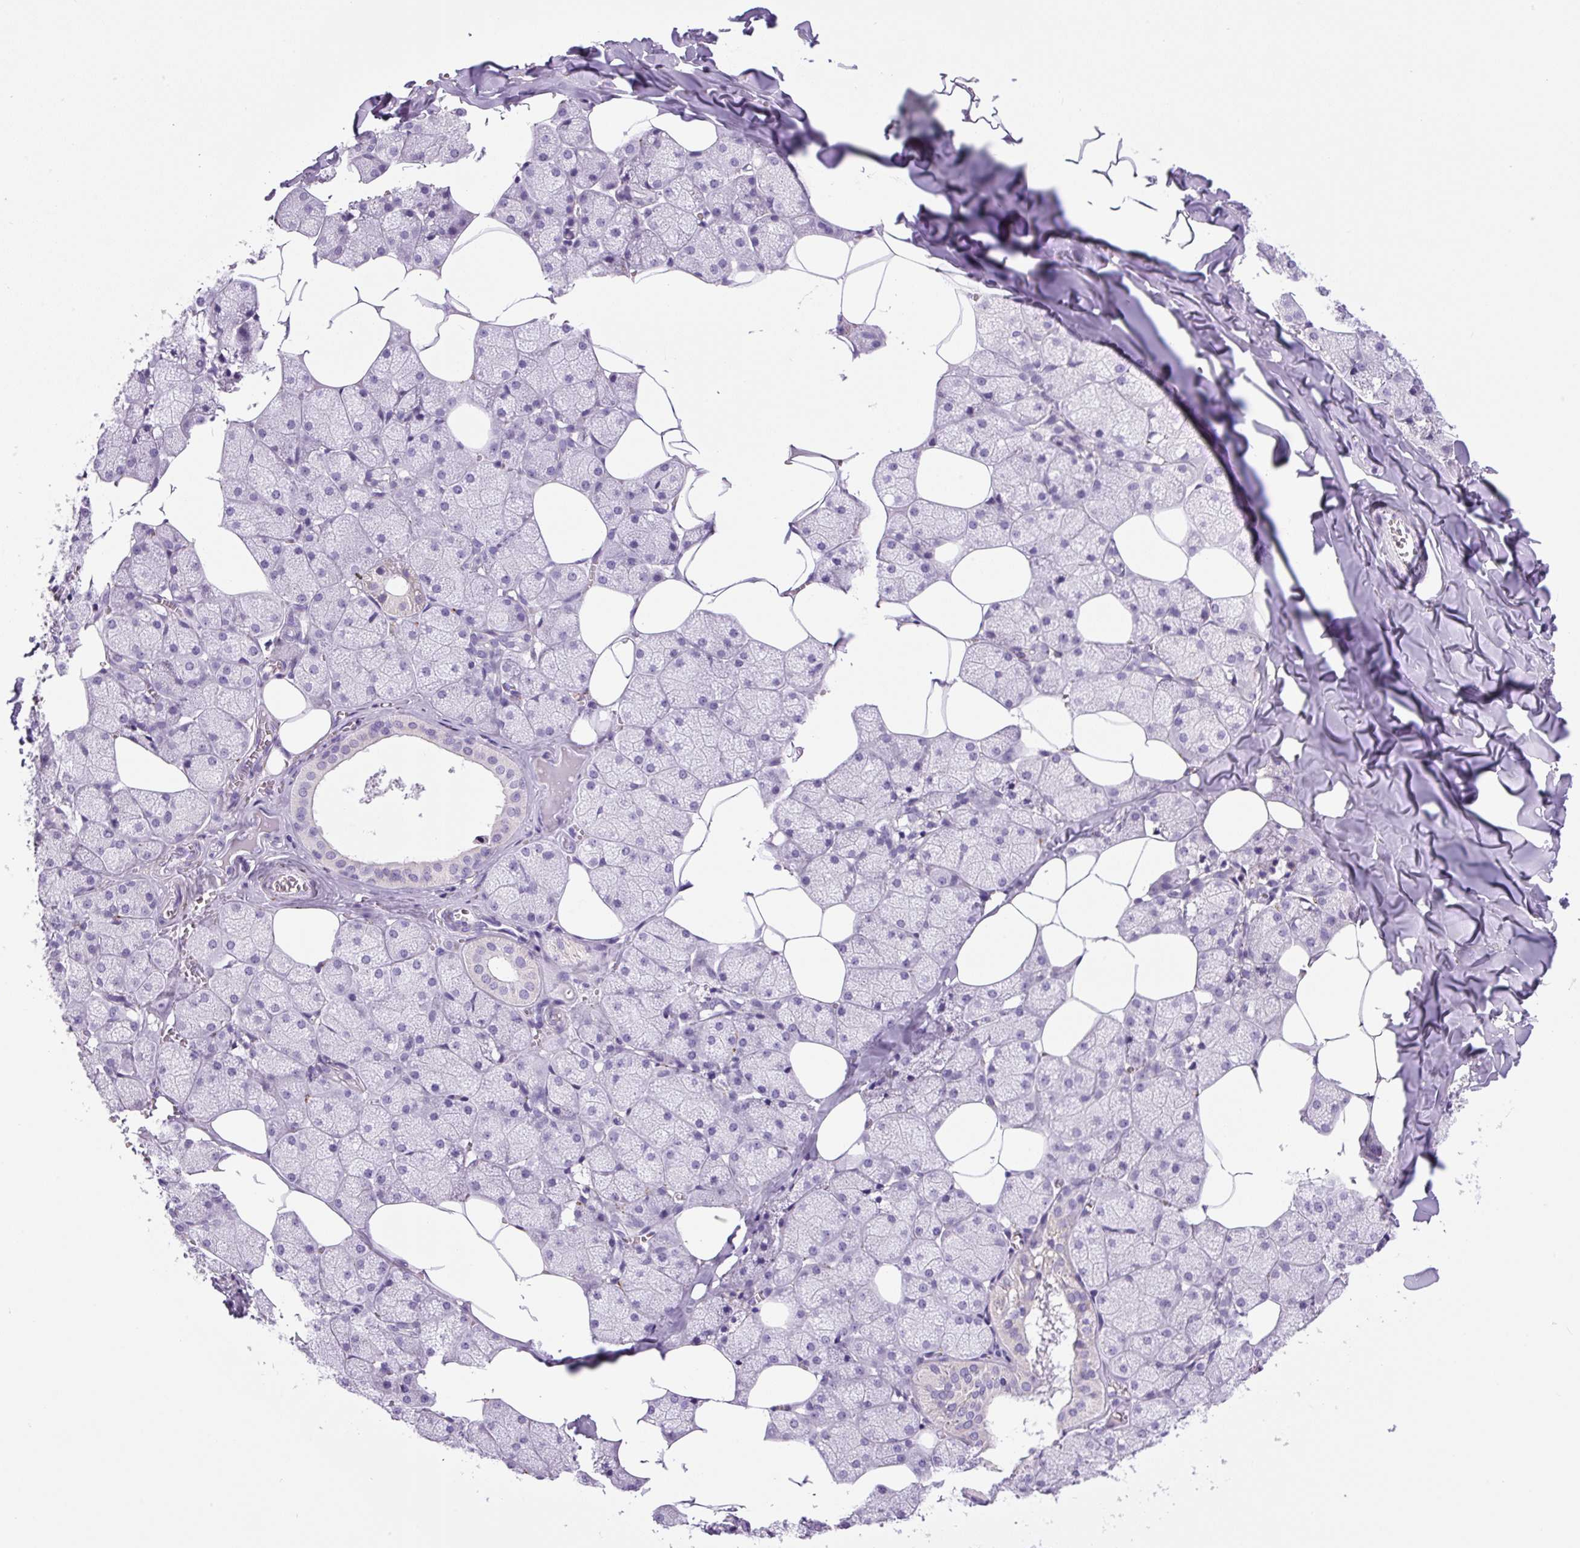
{"staining": {"intensity": "negative", "quantity": "none", "location": "none"}, "tissue": "salivary gland", "cell_type": "Glandular cells", "image_type": "normal", "snomed": [{"axis": "morphology", "description": "Normal tissue, NOS"}, {"axis": "topography", "description": "Salivary gland"}, {"axis": "topography", "description": "Peripheral nerve tissue"}], "caption": "Normal salivary gland was stained to show a protein in brown. There is no significant positivity in glandular cells. (Stains: DAB immunohistochemistry with hematoxylin counter stain, Microscopy: brightfield microscopy at high magnification).", "gene": "CHGA", "patient": {"sex": "male", "age": 38}}